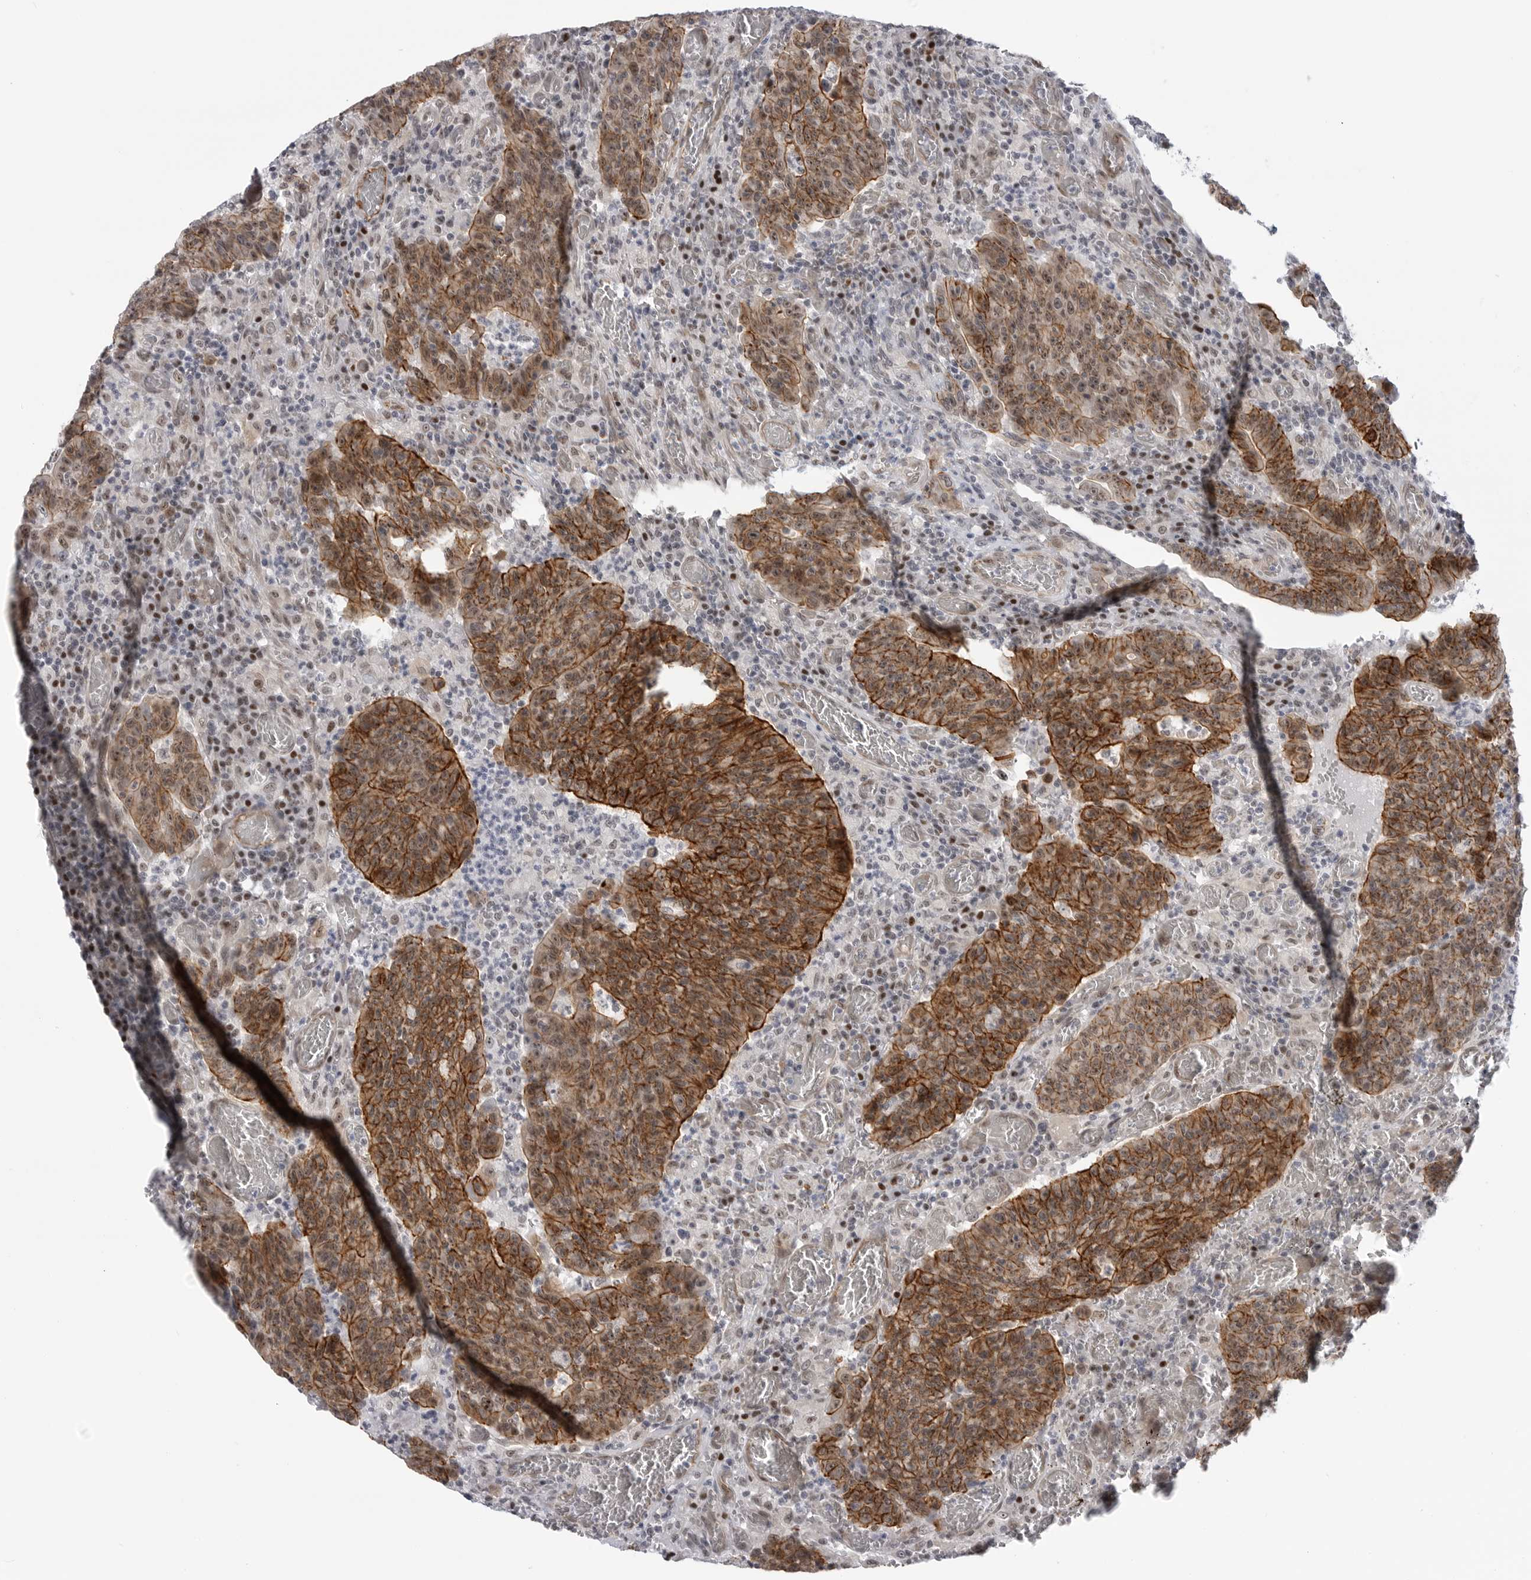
{"staining": {"intensity": "strong", "quantity": ">75%", "location": "cytoplasmic/membranous"}, "tissue": "colorectal cancer", "cell_type": "Tumor cells", "image_type": "cancer", "snomed": [{"axis": "morphology", "description": "Adenocarcinoma, NOS"}, {"axis": "topography", "description": "Colon"}], "caption": "Immunohistochemistry (IHC) of colorectal adenocarcinoma exhibits high levels of strong cytoplasmic/membranous expression in about >75% of tumor cells.", "gene": "CEP295NL", "patient": {"sex": "female", "age": 75}}